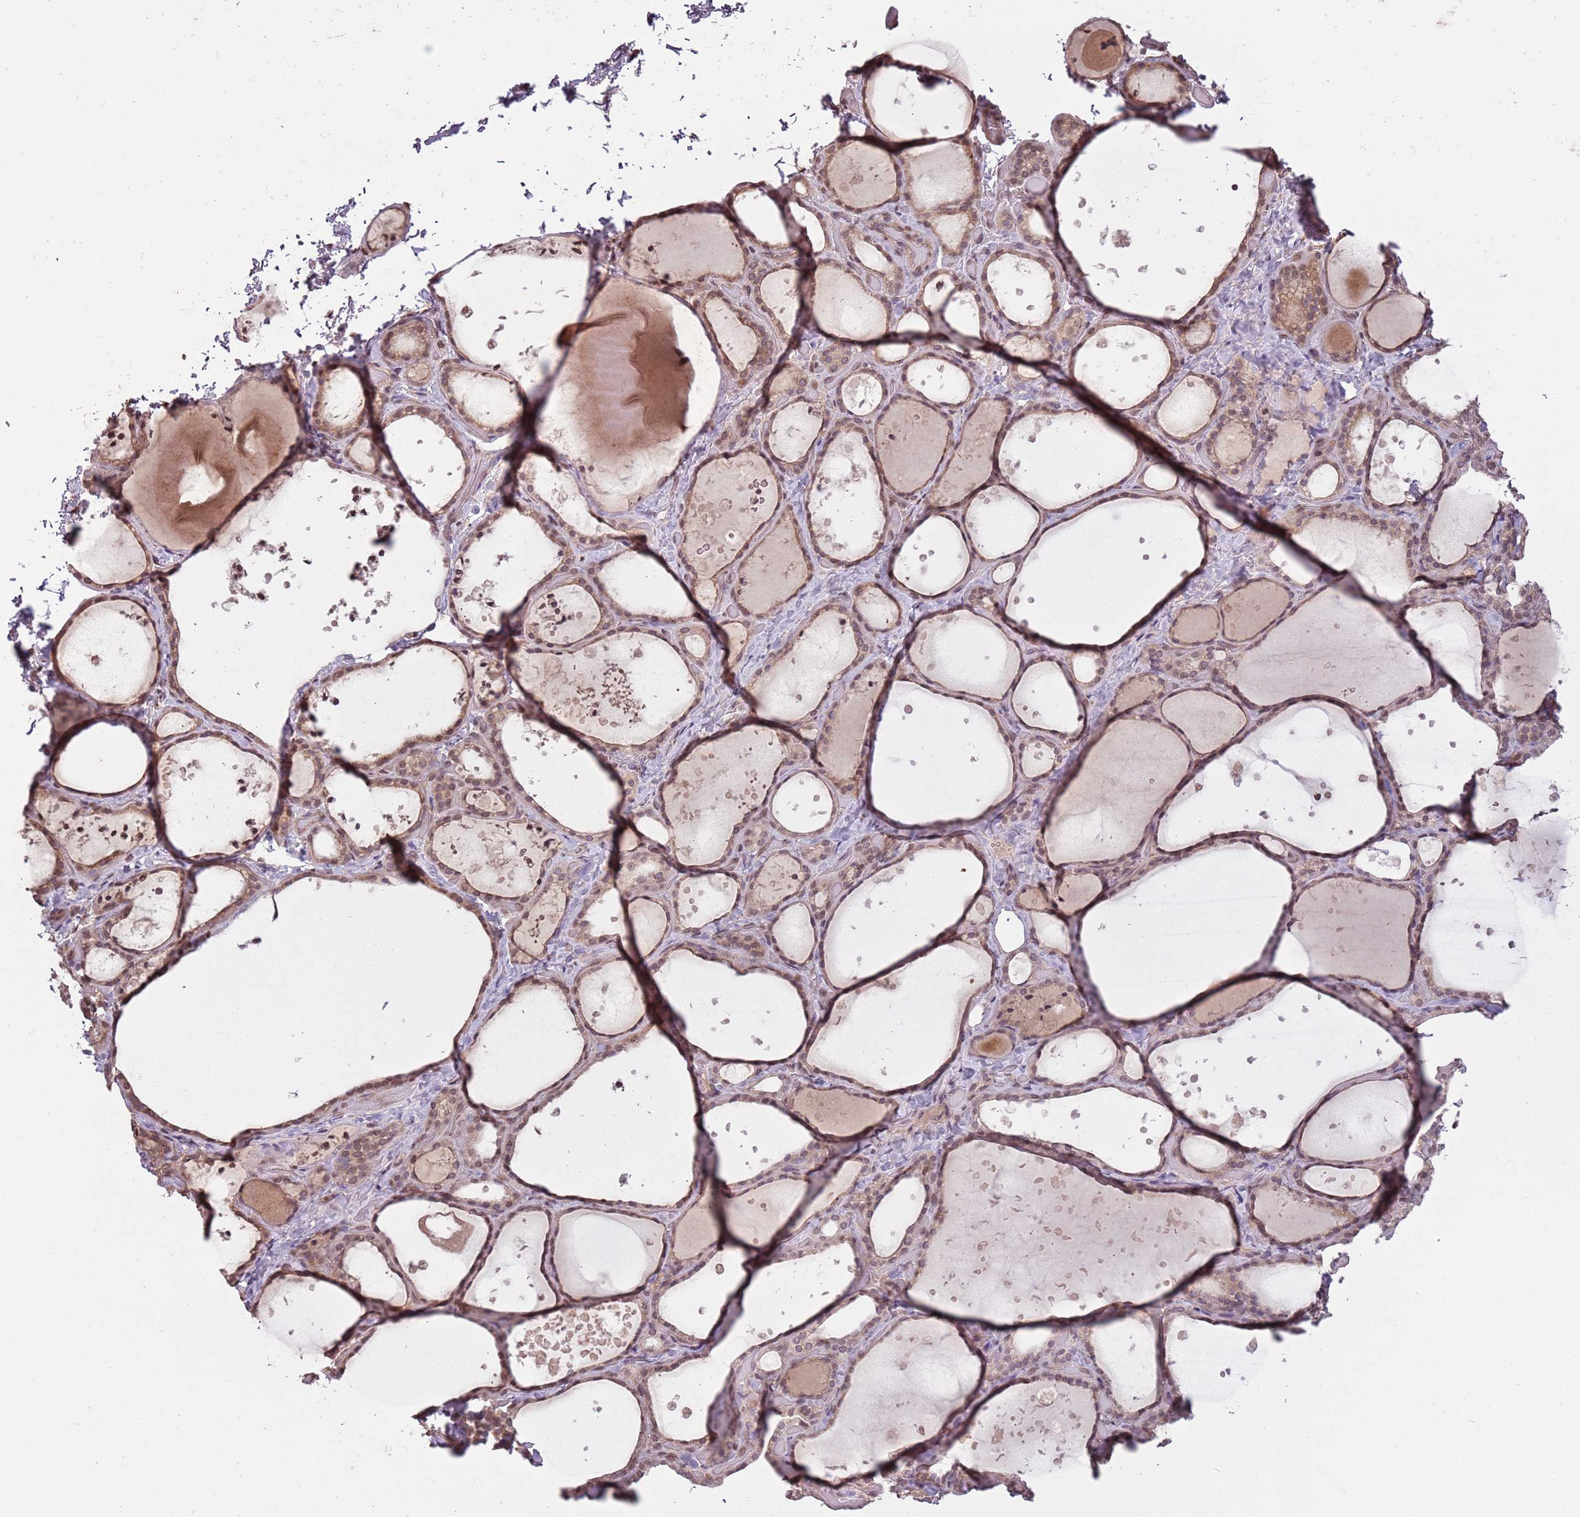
{"staining": {"intensity": "moderate", "quantity": "25%-75%", "location": "cytoplasmic/membranous,nuclear"}, "tissue": "thyroid gland", "cell_type": "Glandular cells", "image_type": "normal", "snomed": [{"axis": "morphology", "description": "Normal tissue, NOS"}, {"axis": "topography", "description": "Thyroid gland"}], "caption": "Moderate cytoplasmic/membranous,nuclear expression is identified in about 25%-75% of glandular cells in unremarkable thyroid gland.", "gene": "CAPN9", "patient": {"sex": "female", "age": 44}}